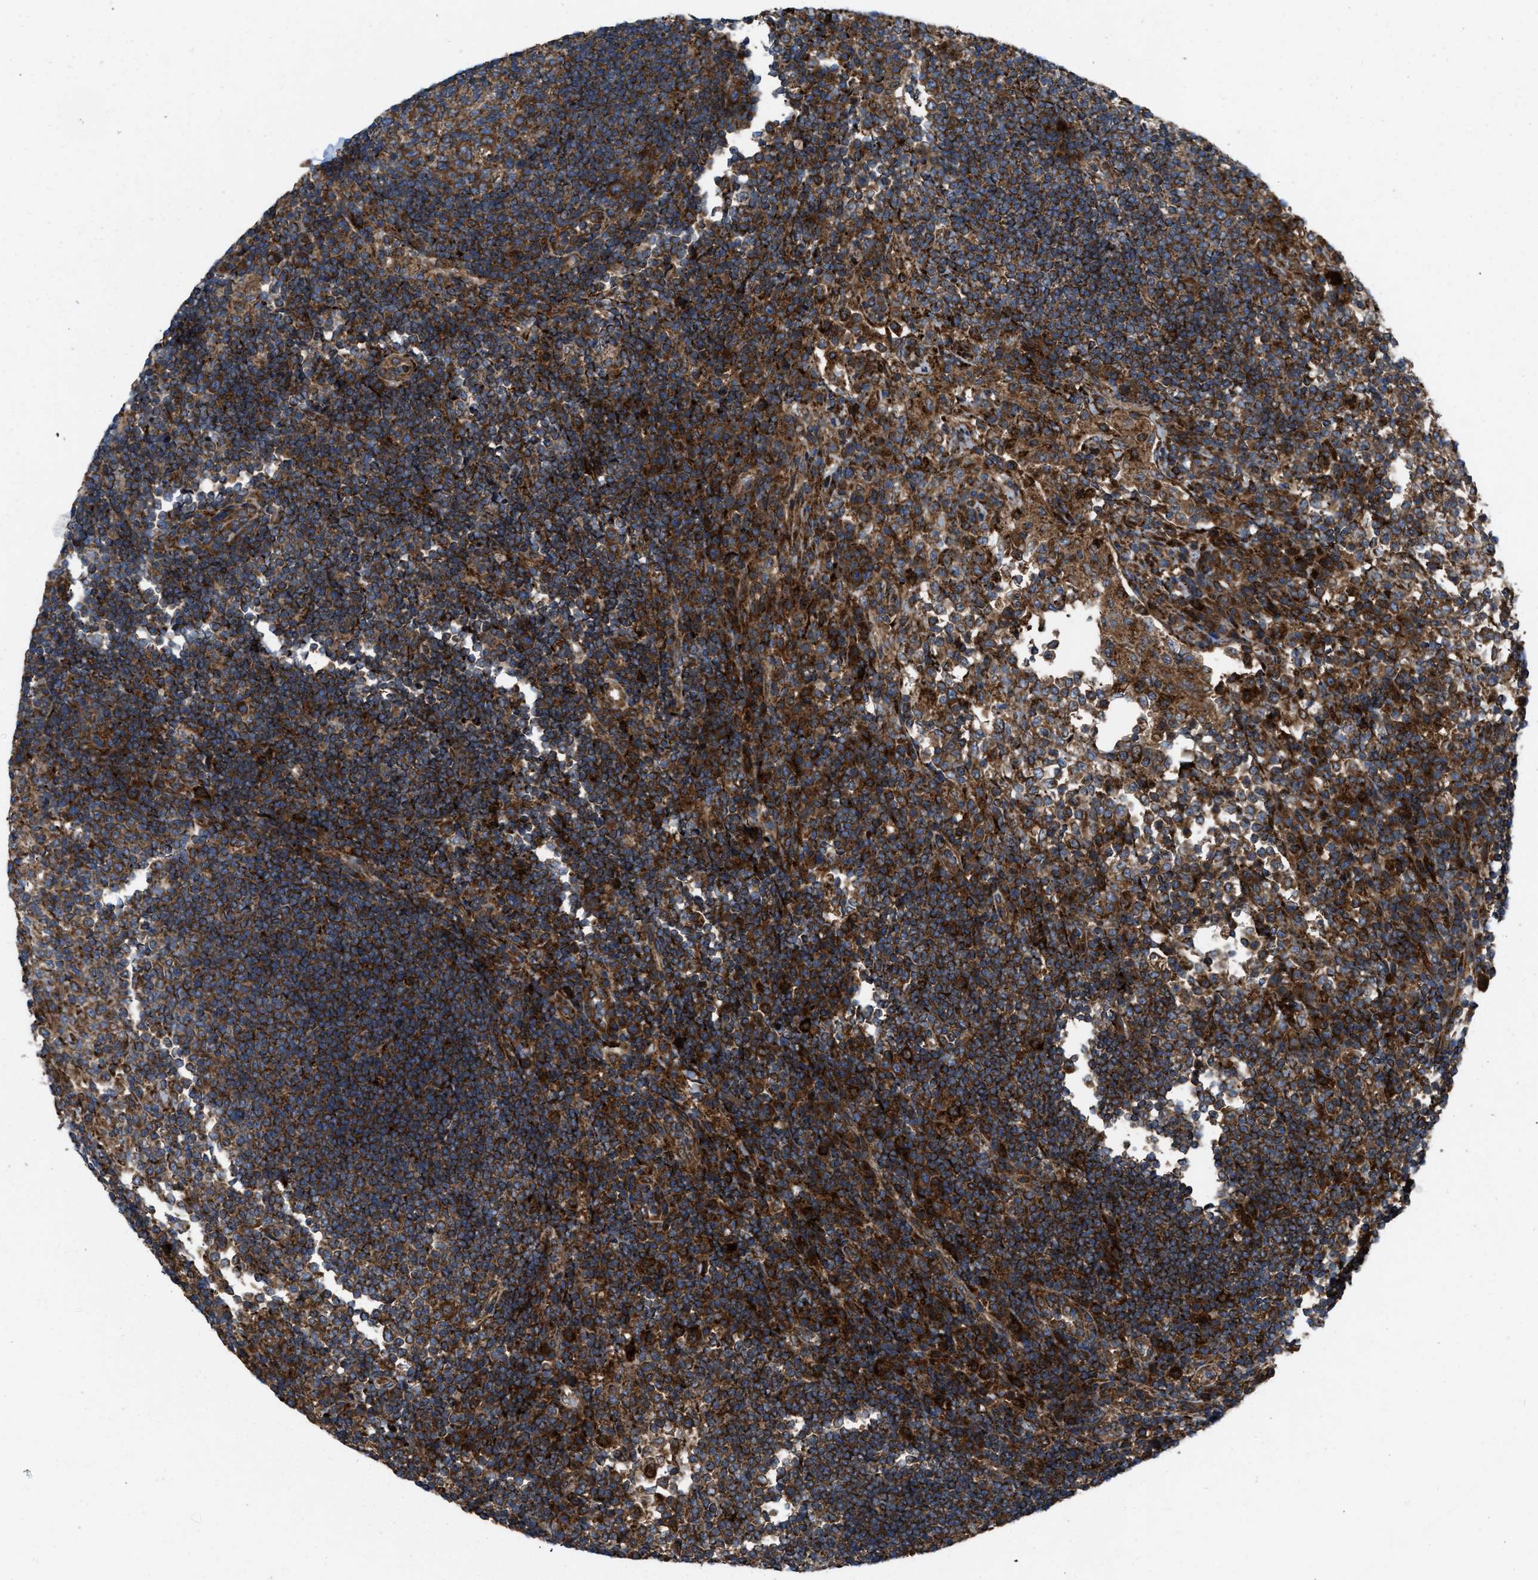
{"staining": {"intensity": "strong", "quantity": ">75%", "location": "cytoplasmic/membranous"}, "tissue": "lymph node", "cell_type": "Germinal center cells", "image_type": "normal", "snomed": [{"axis": "morphology", "description": "Normal tissue, NOS"}, {"axis": "topography", "description": "Lymph node"}], "caption": "Lymph node stained with DAB (3,3'-diaminobenzidine) IHC reveals high levels of strong cytoplasmic/membranous positivity in approximately >75% of germinal center cells.", "gene": "PER3", "patient": {"sex": "female", "age": 53}}